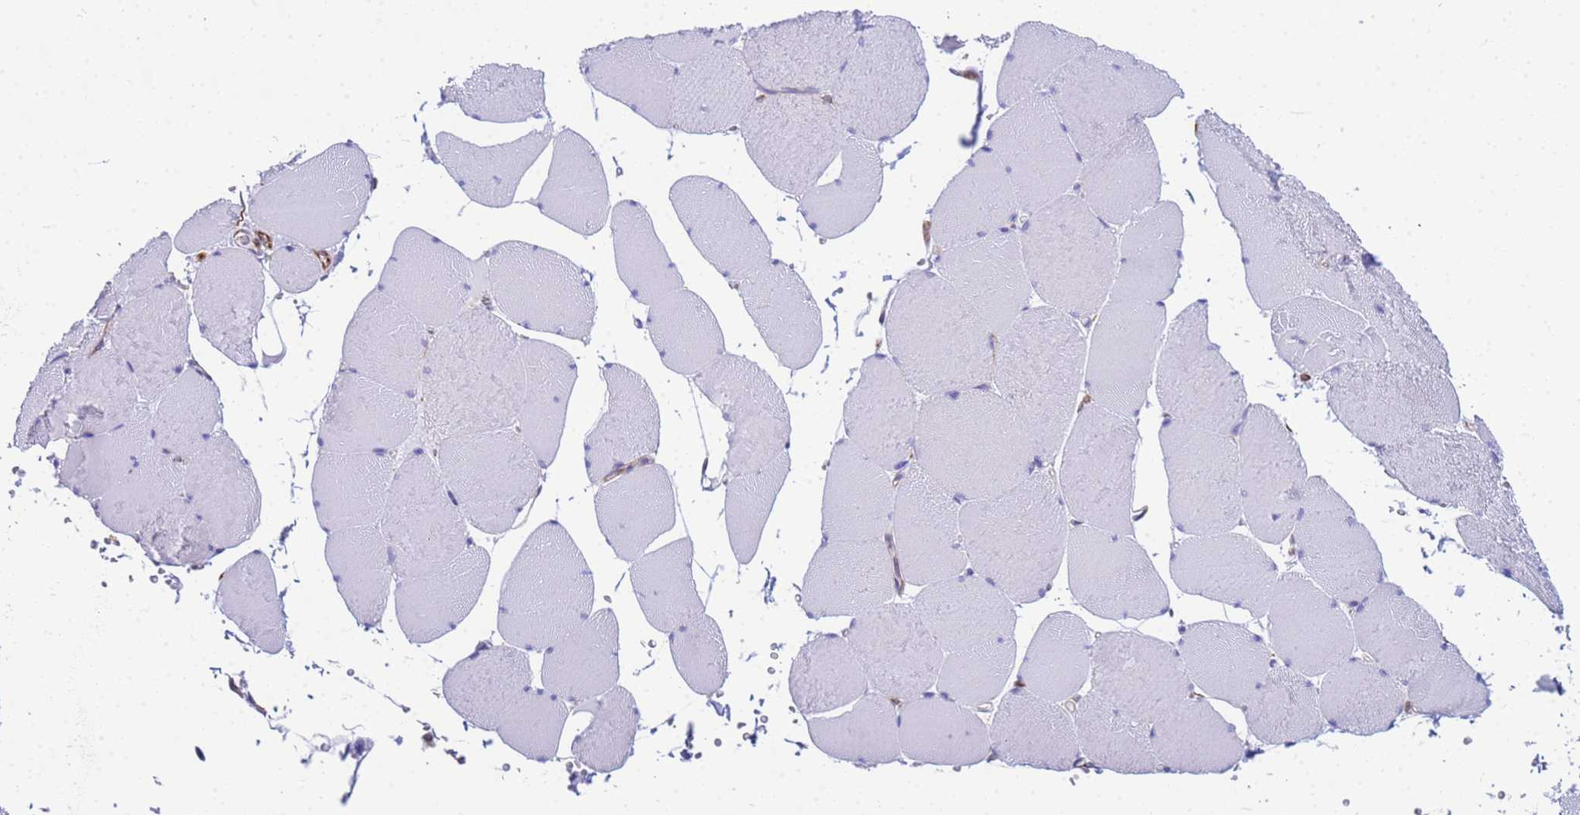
{"staining": {"intensity": "negative", "quantity": "none", "location": "none"}, "tissue": "skeletal muscle", "cell_type": "Myocytes", "image_type": "normal", "snomed": [{"axis": "morphology", "description": "Normal tissue, NOS"}, {"axis": "topography", "description": "Skeletal muscle"}, {"axis": "topography", "description": "Head-Neck"}], "caption": "An IHC micrograph of benign skeletal muscle is shown. There is no staining in myocytes of skeletal muscle. The staining was performed using DAB (3,3'-diaminobenzidine) to visualize the protein expression in brown, while the nuclei were stained in blue with hematoxylin (Magnification: 20x).", "gene": "UBXN2B", "patient": {"sex": "male", "age": 66}}